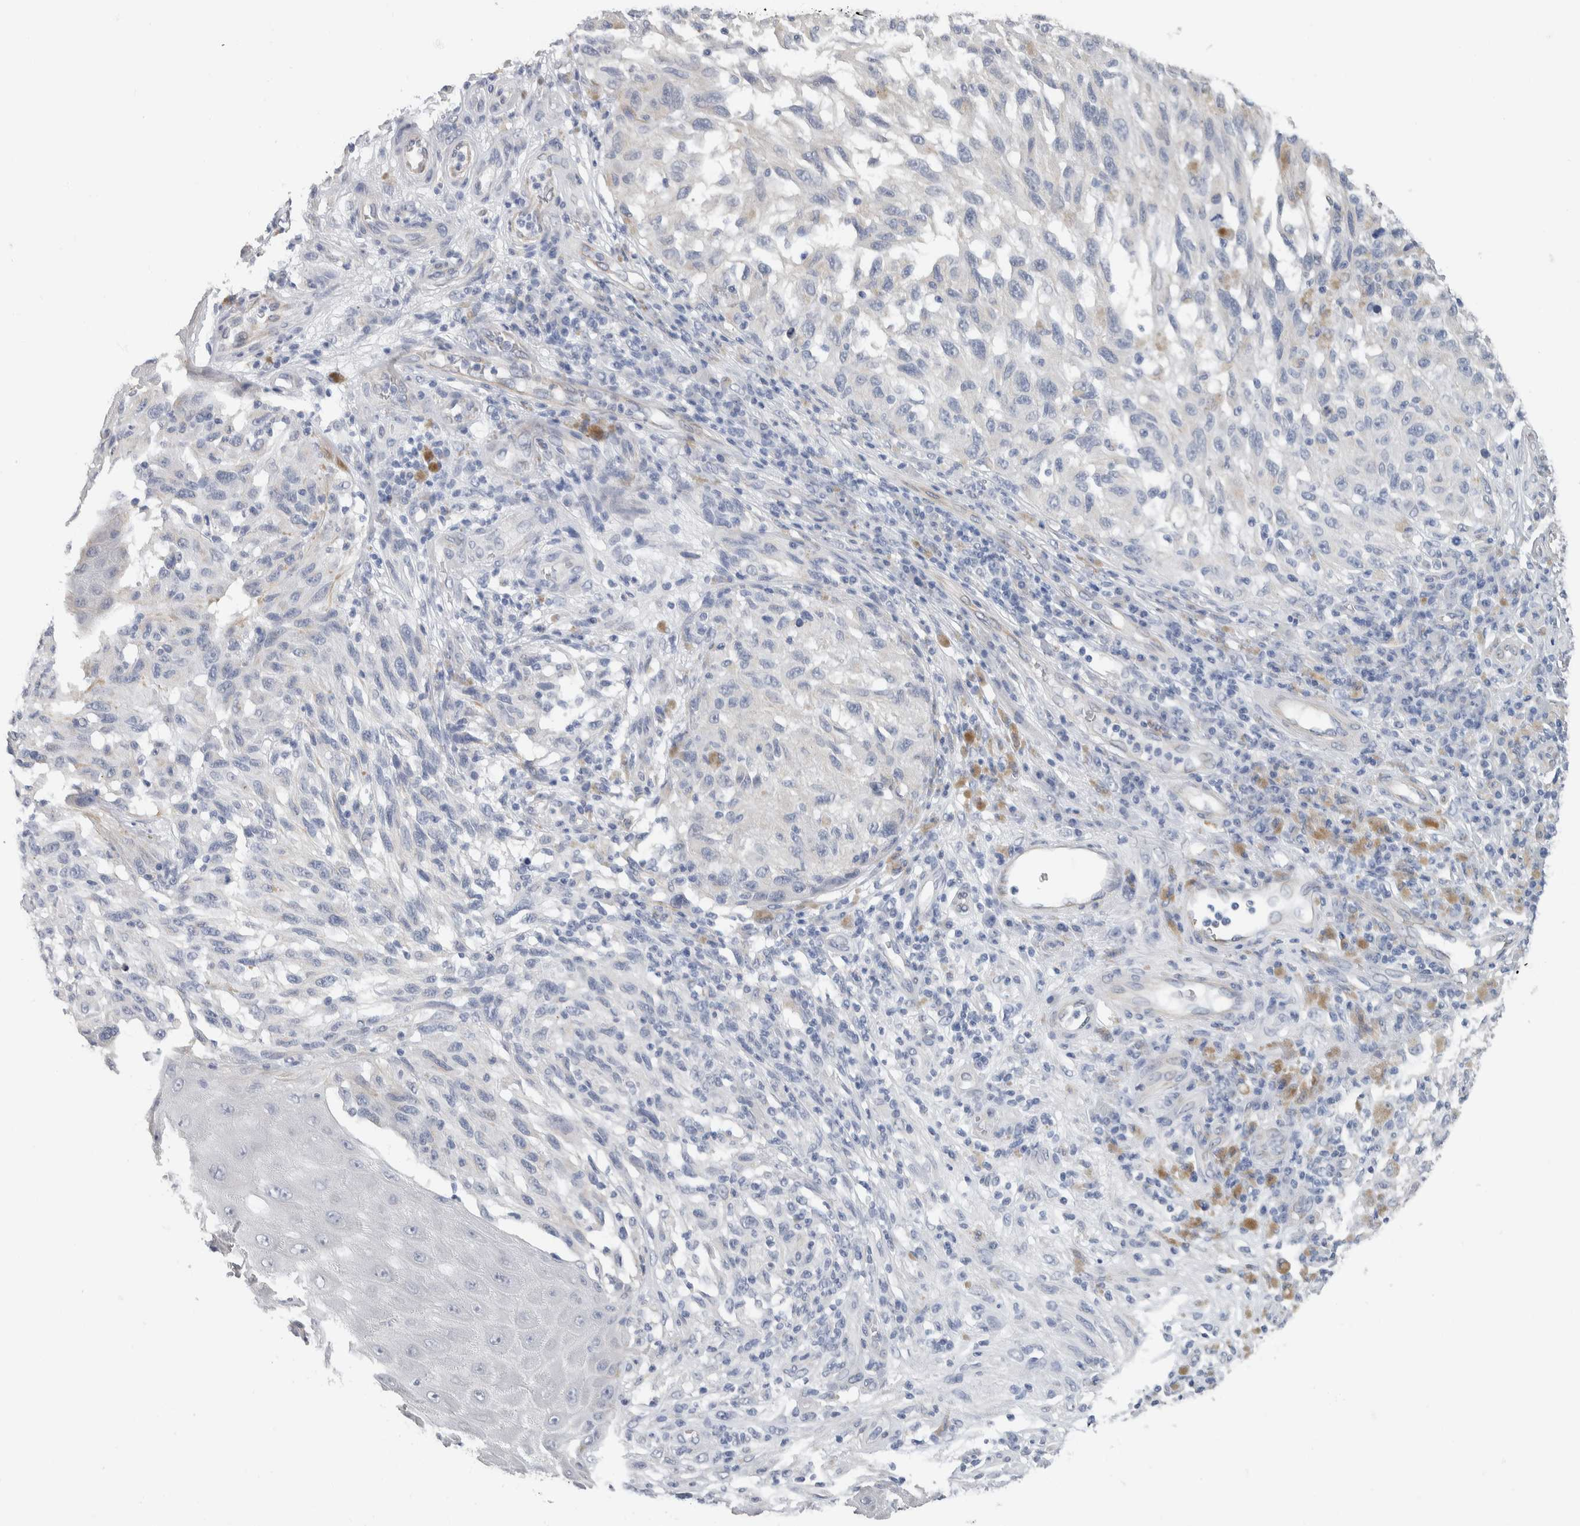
{"staining": {"intensity": "negative", "quantity": "none", "location": "none"}, "tissue": "melanoma", "cell_type": "Tumor cells", "image_type": "cancer", "snomed": [{"axis": "morphology", "description": "Malignant melanoma, NOS"}, {"axis": "topography", "description": "Skin"}], "caption": "Immunohistochemical staining of melanoma demonstrates no significant staining in tumor cells. (DAB immunohistochemistry (IHC), high magnification).", "gene": "NEFM", "patient": {"sex": "female", "age": 73}}